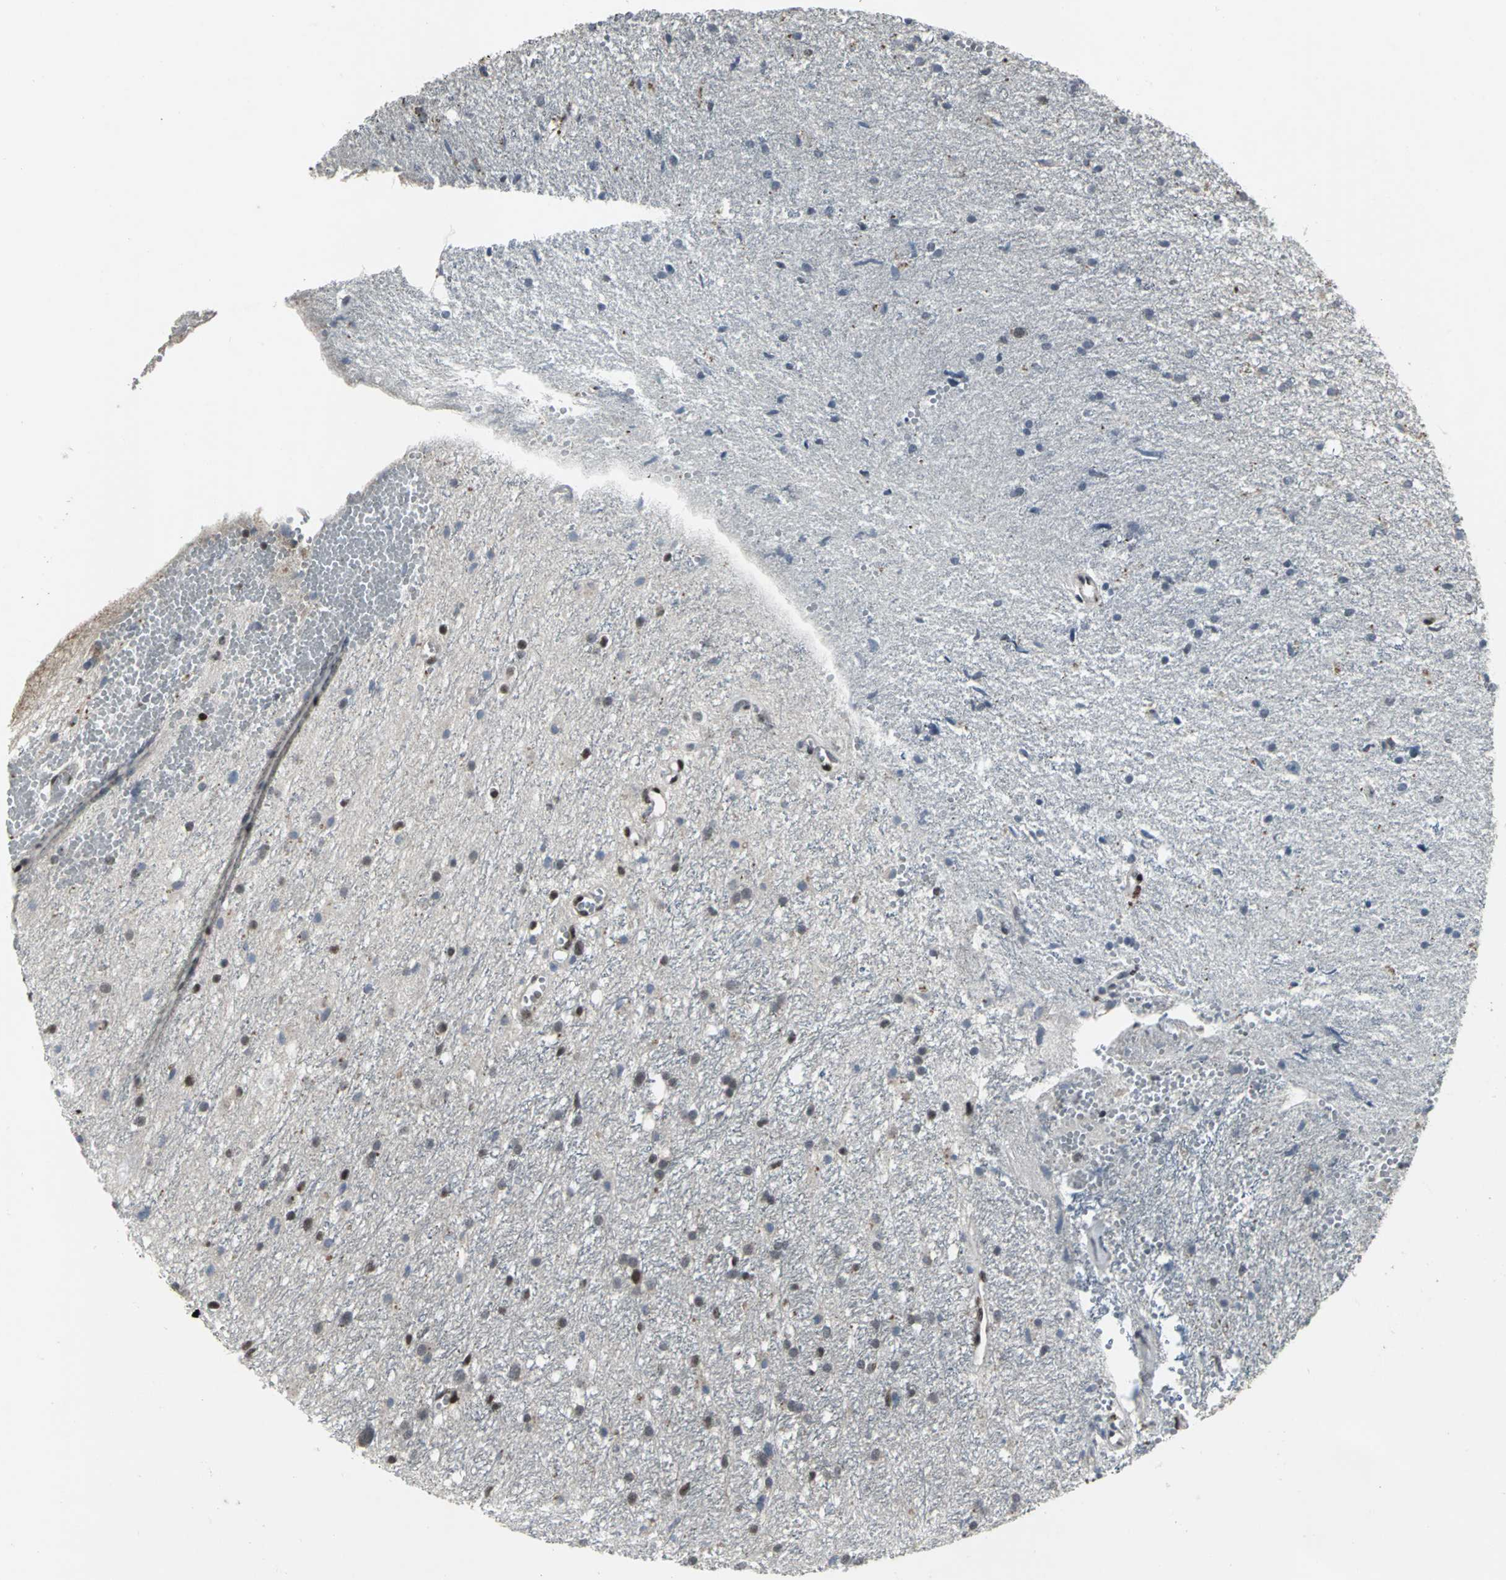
{"staining": {"intensity": "weak", "quantity": "25%-75%", "location": "nuclear"}, "tissue": "glioma", "cell_type": "Tumor cells", "image_type": "cancer", "snomed": [{"axis": "morphology", "description": "Glioma, malignant, High grade"}, {"axis": "topography", "description": "Brain"}], "caption": "Human malignant glioma (high-grade) stained for a protein (brown) displays weak nuclear positive positivity in approximately 25%-75% of tumor cells.", "gene": "SRF", "patient": {"sex": "female", "age": 59}}